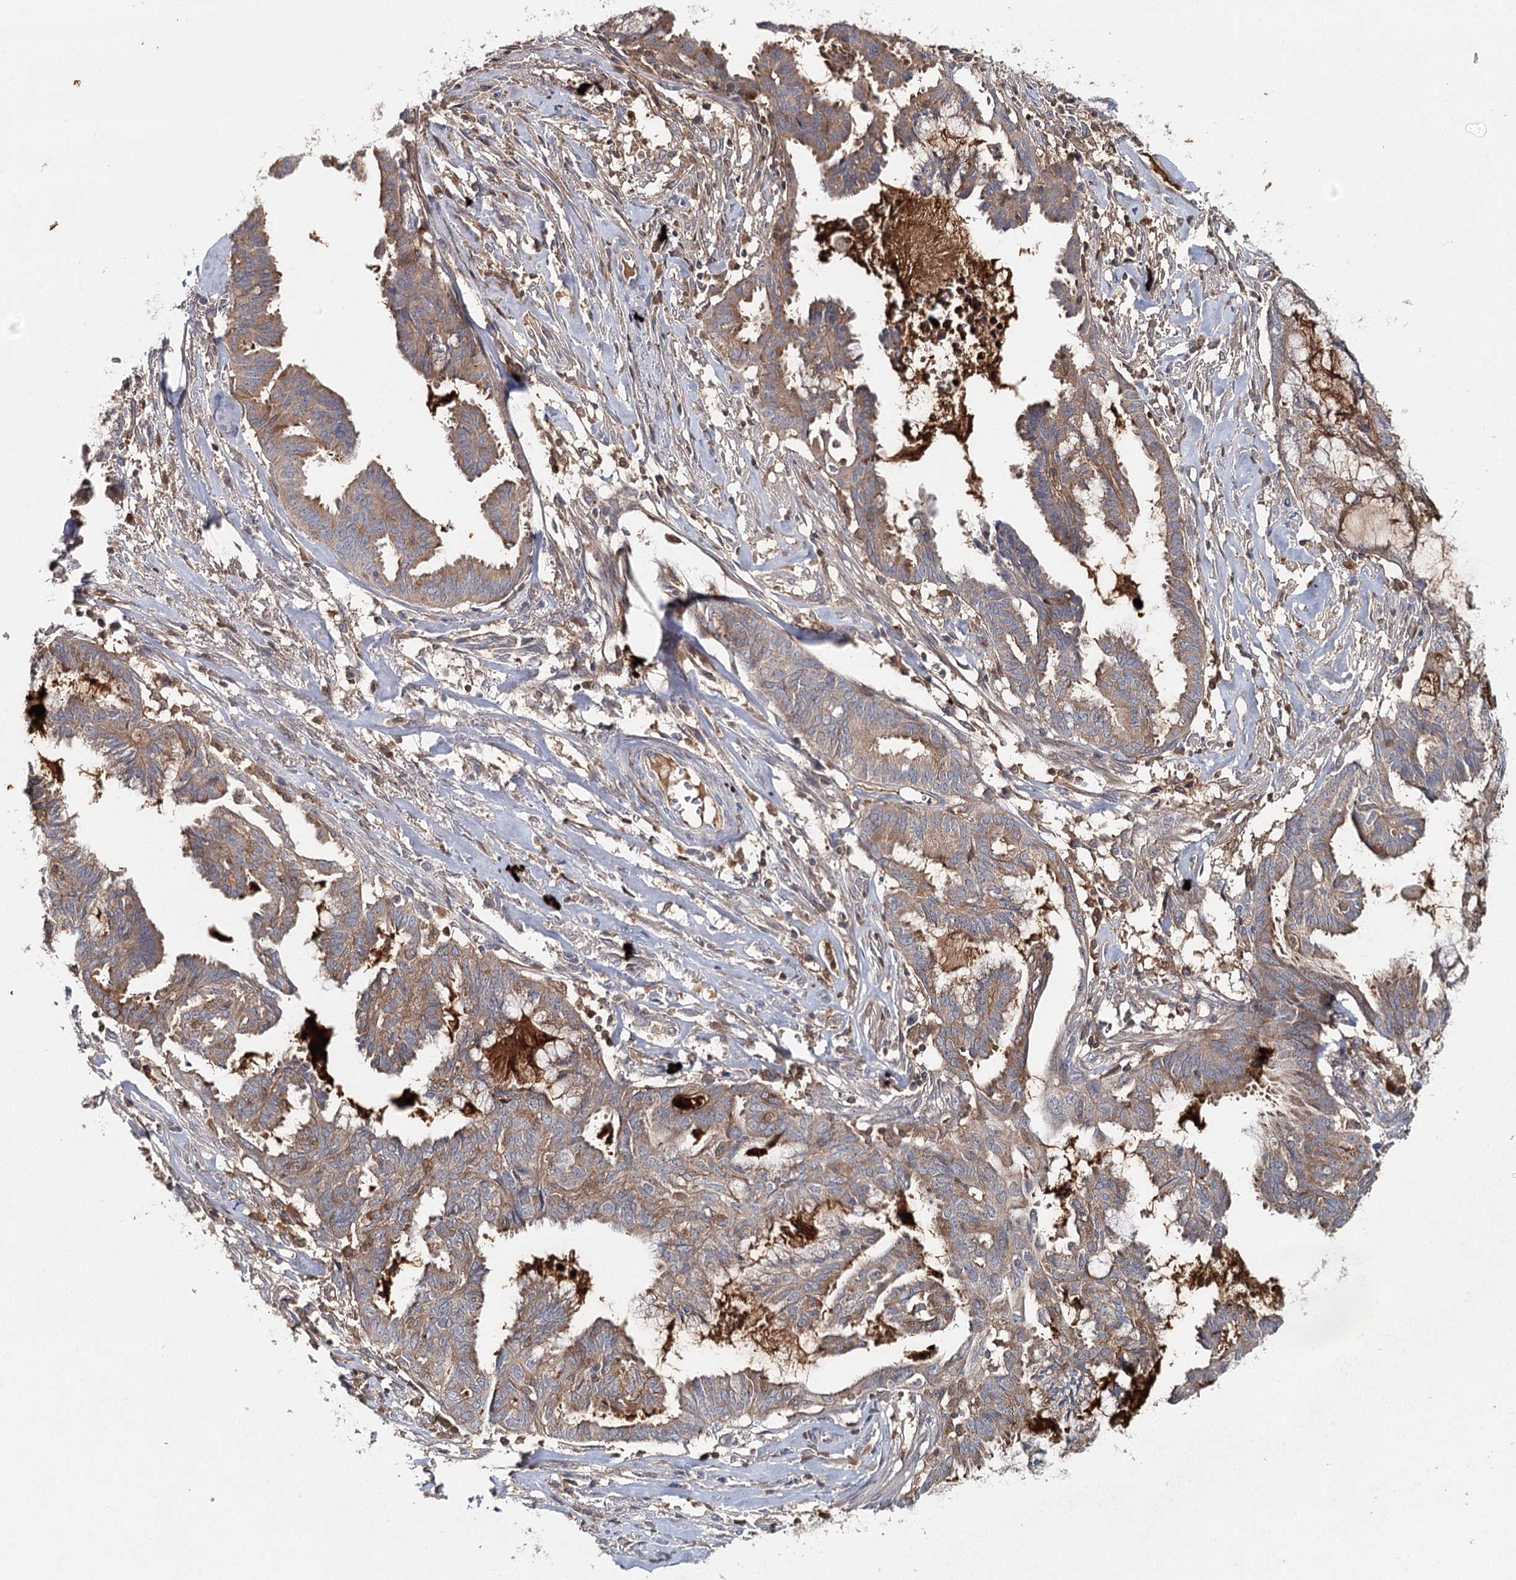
{"staining": {"intensity": "moderate", "quantity": ">75%", "location": "cytoplasmic/membranous"}, "tissue": "endometrial cancer", "cell_type": "Tumor cells", "image_type": "cancer", "snomed": [{"axis": "morphology", "description": "Adenocarcinoma, NOS"}, {"axis": "topography", "description": "Endometrium"}], "caption": "Protein staining of endometrial cancer tissue exhibits moderate cytoplasmic/membranous positivity in approximately >75% of tumor cells. Immunohistochemistry (ihc) stains the protein of interest in brown and the nuclei are stained blue.", "gene": "SLC41A2", "patient": {"sex": "female", "age": 86}}